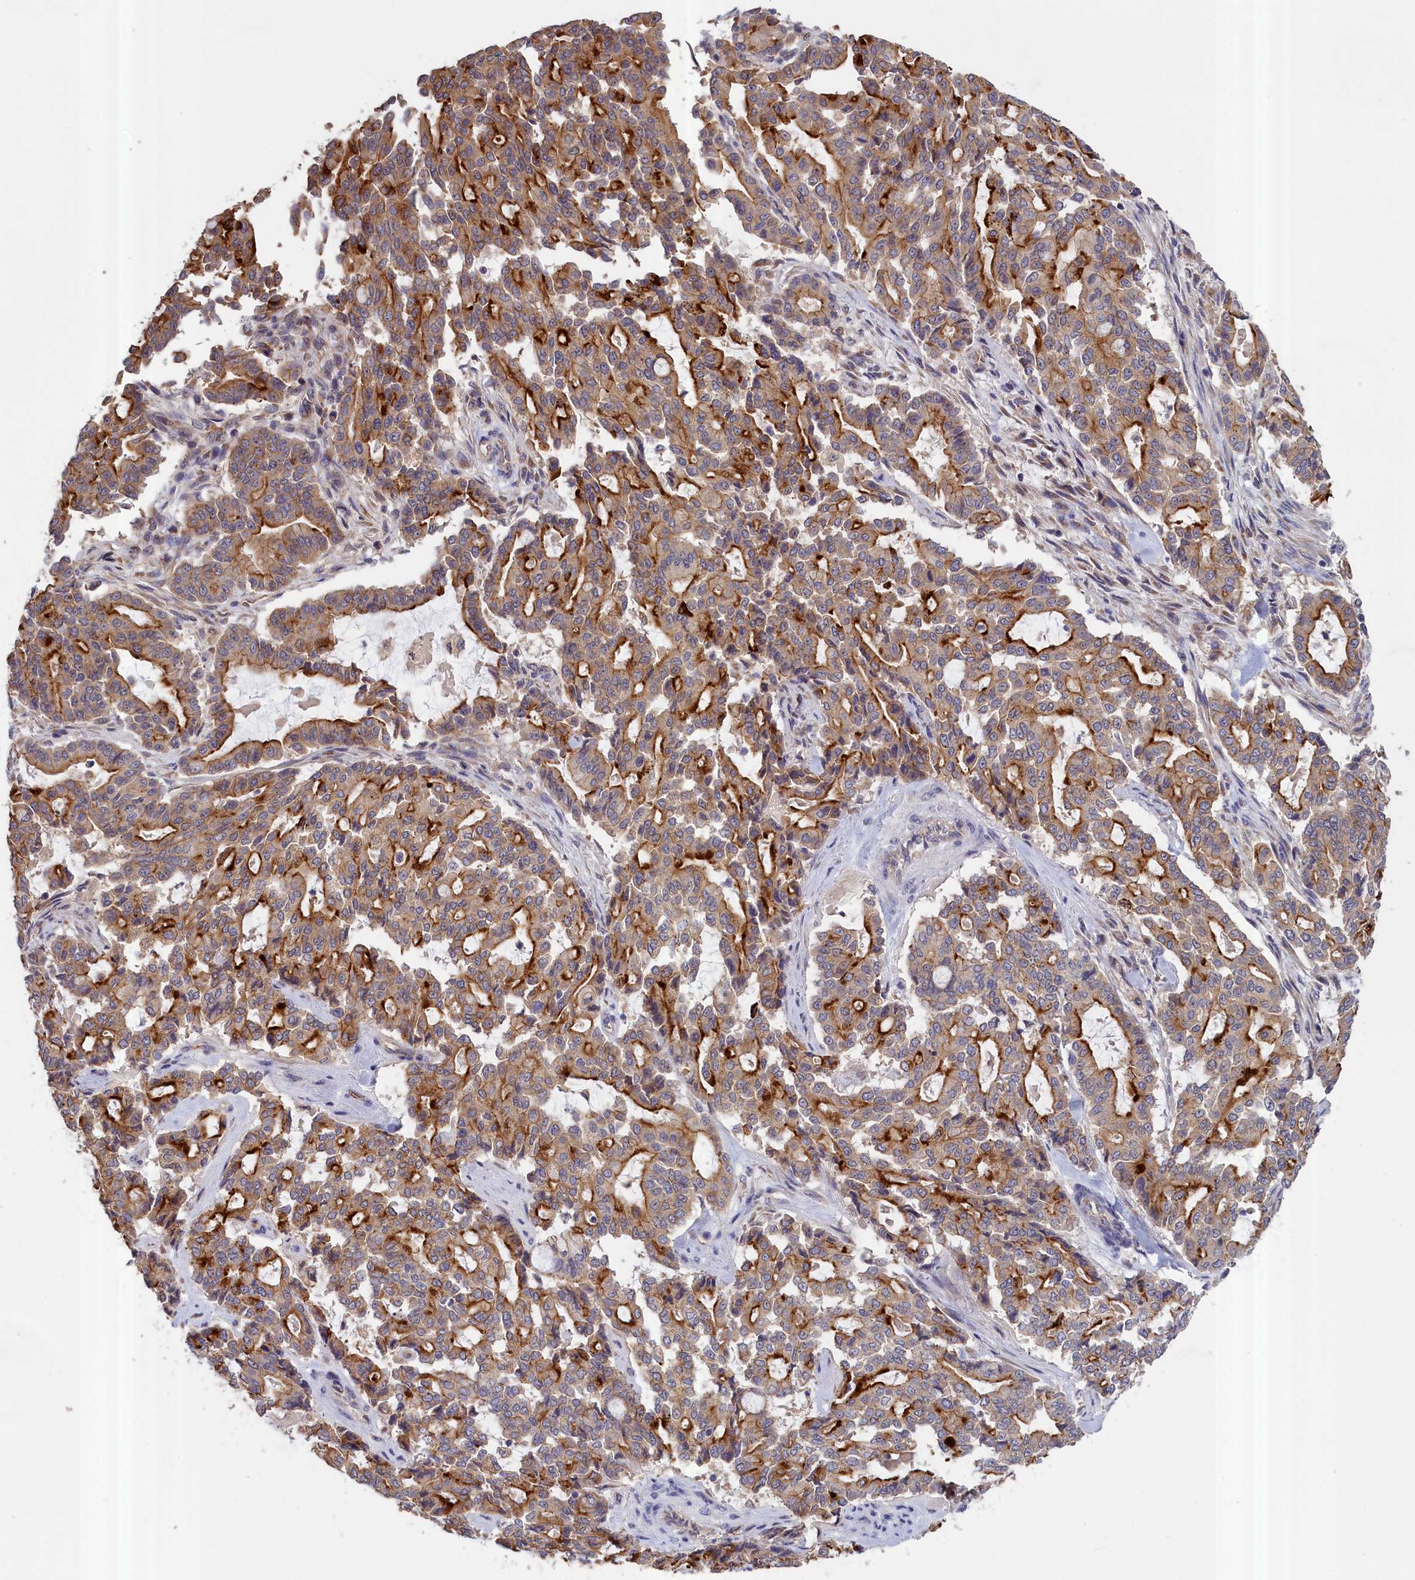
{"staining": {"intensity": "strong", "quantity": "25%-75%", "location": "cytoplasmic/membranous"}, "tissue": "pancreatic cancer", "cell_type": "Tumor cells", "image_type": "cancer", "snomed": [{"axis": "morphology", "description": "Adenocarcinoma, NOS"}, {"axis": "topography", "description": "Pancreas"}], "caption": "Immunohistochemical staining of human adenocarcinoma (pancreatic) shows high levels of strong cytoplasmic/membranous expression in approximately 25%-75% of tumor cells.", "gene": "COL19A1", "patient": {"sex": "male", "age": 63}}